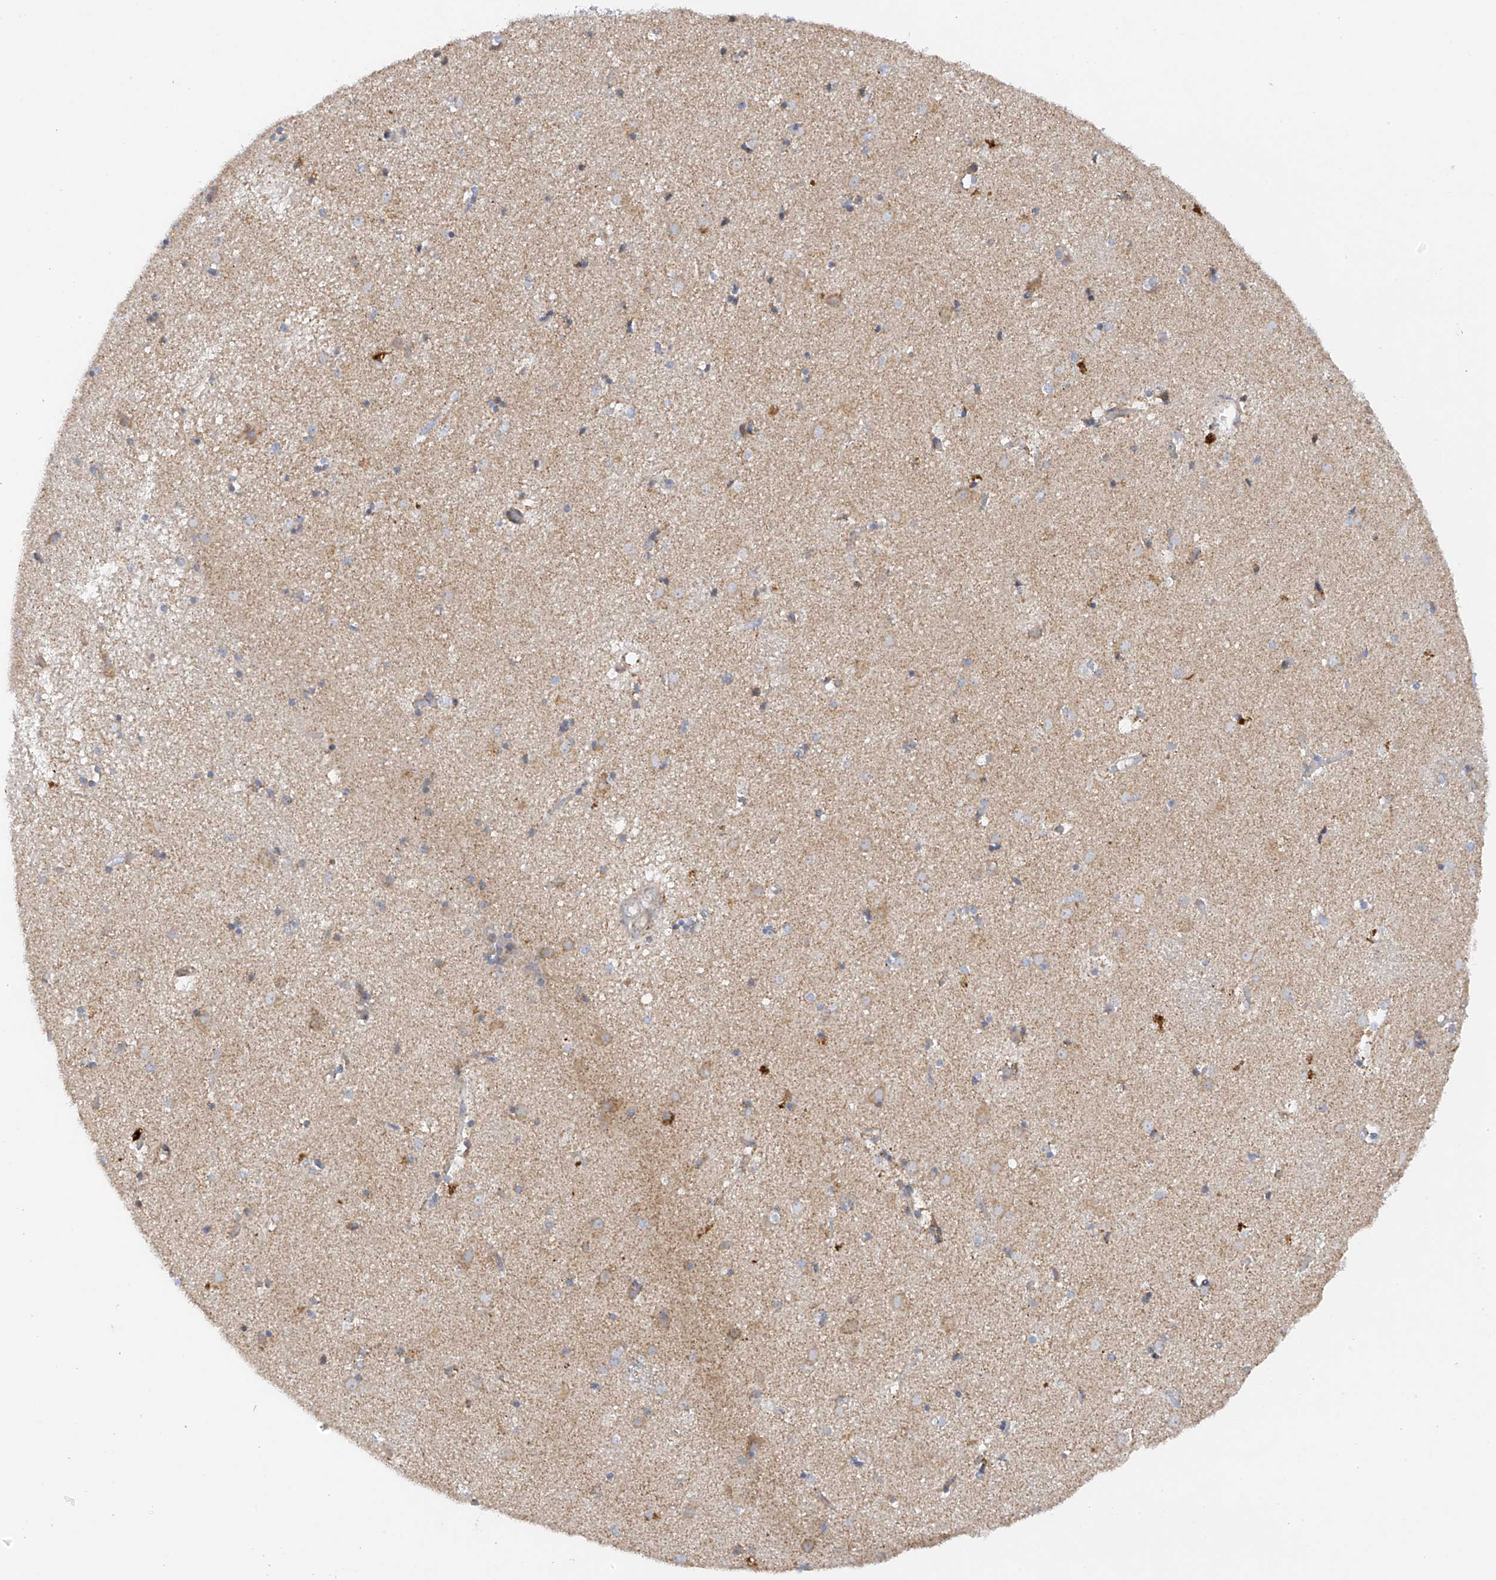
{"staining": {"intensity": "weak", "quantity": "<25%", "location": "cytoplasmic/membranous"}, "tissue": "caudate", "cell_type": "Glial cells", "image_type": "normal", "snomed": [{"axis": "morphology", "description": "Normal tissue, NOS"}, {"axis": "topography", "description": "Lateral ventricle wall"}], "caption": "Glial cells are negative for brown protein staining in unremarkable caudate. (Immunohistochemistry (ihc), brightfield microscopy, high magnification).", "gene": "METTL18", "patient": {"sex": "male", "age": 70}}